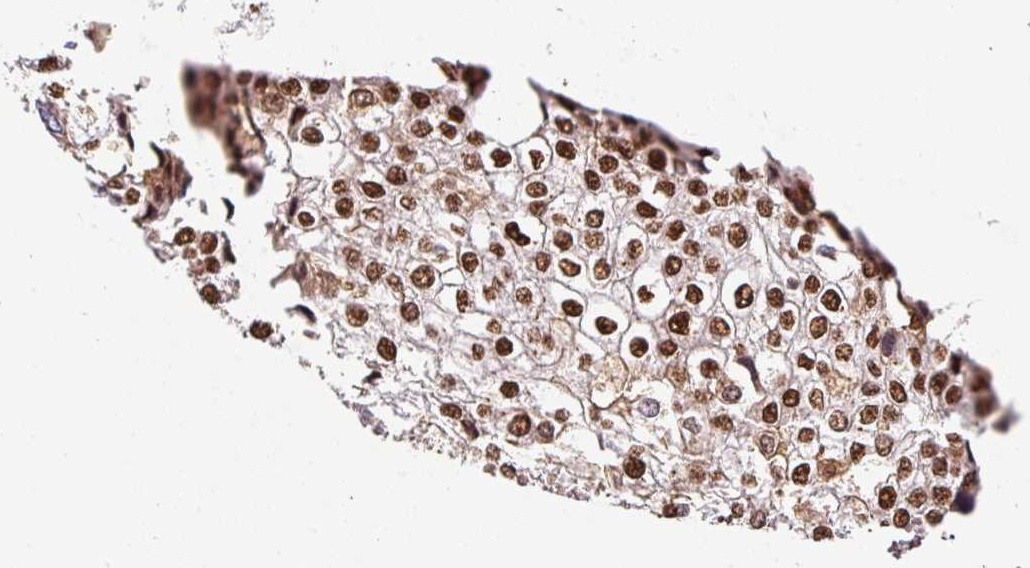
{"staining": {"intensity": "strong", "quantity": ">75%", "location": "nuclear"}, "tissue": "urothelial cancer", "cell_type": "Tumor cells", "image_type": "cancer", "snomed": [{"axis": "morphology", "description": "Urothelial carcinoma, High grade"}, {"axis": "topography", "description": "Urinary bladder"}], "caption": "This is a micrograph of IHC staining of urothelial carcinoma (high-grade), which shows strong expression in the nuclear of tumor cells.", "gene": "GPR139", "patient": {"sex": "male", "age": 64}}